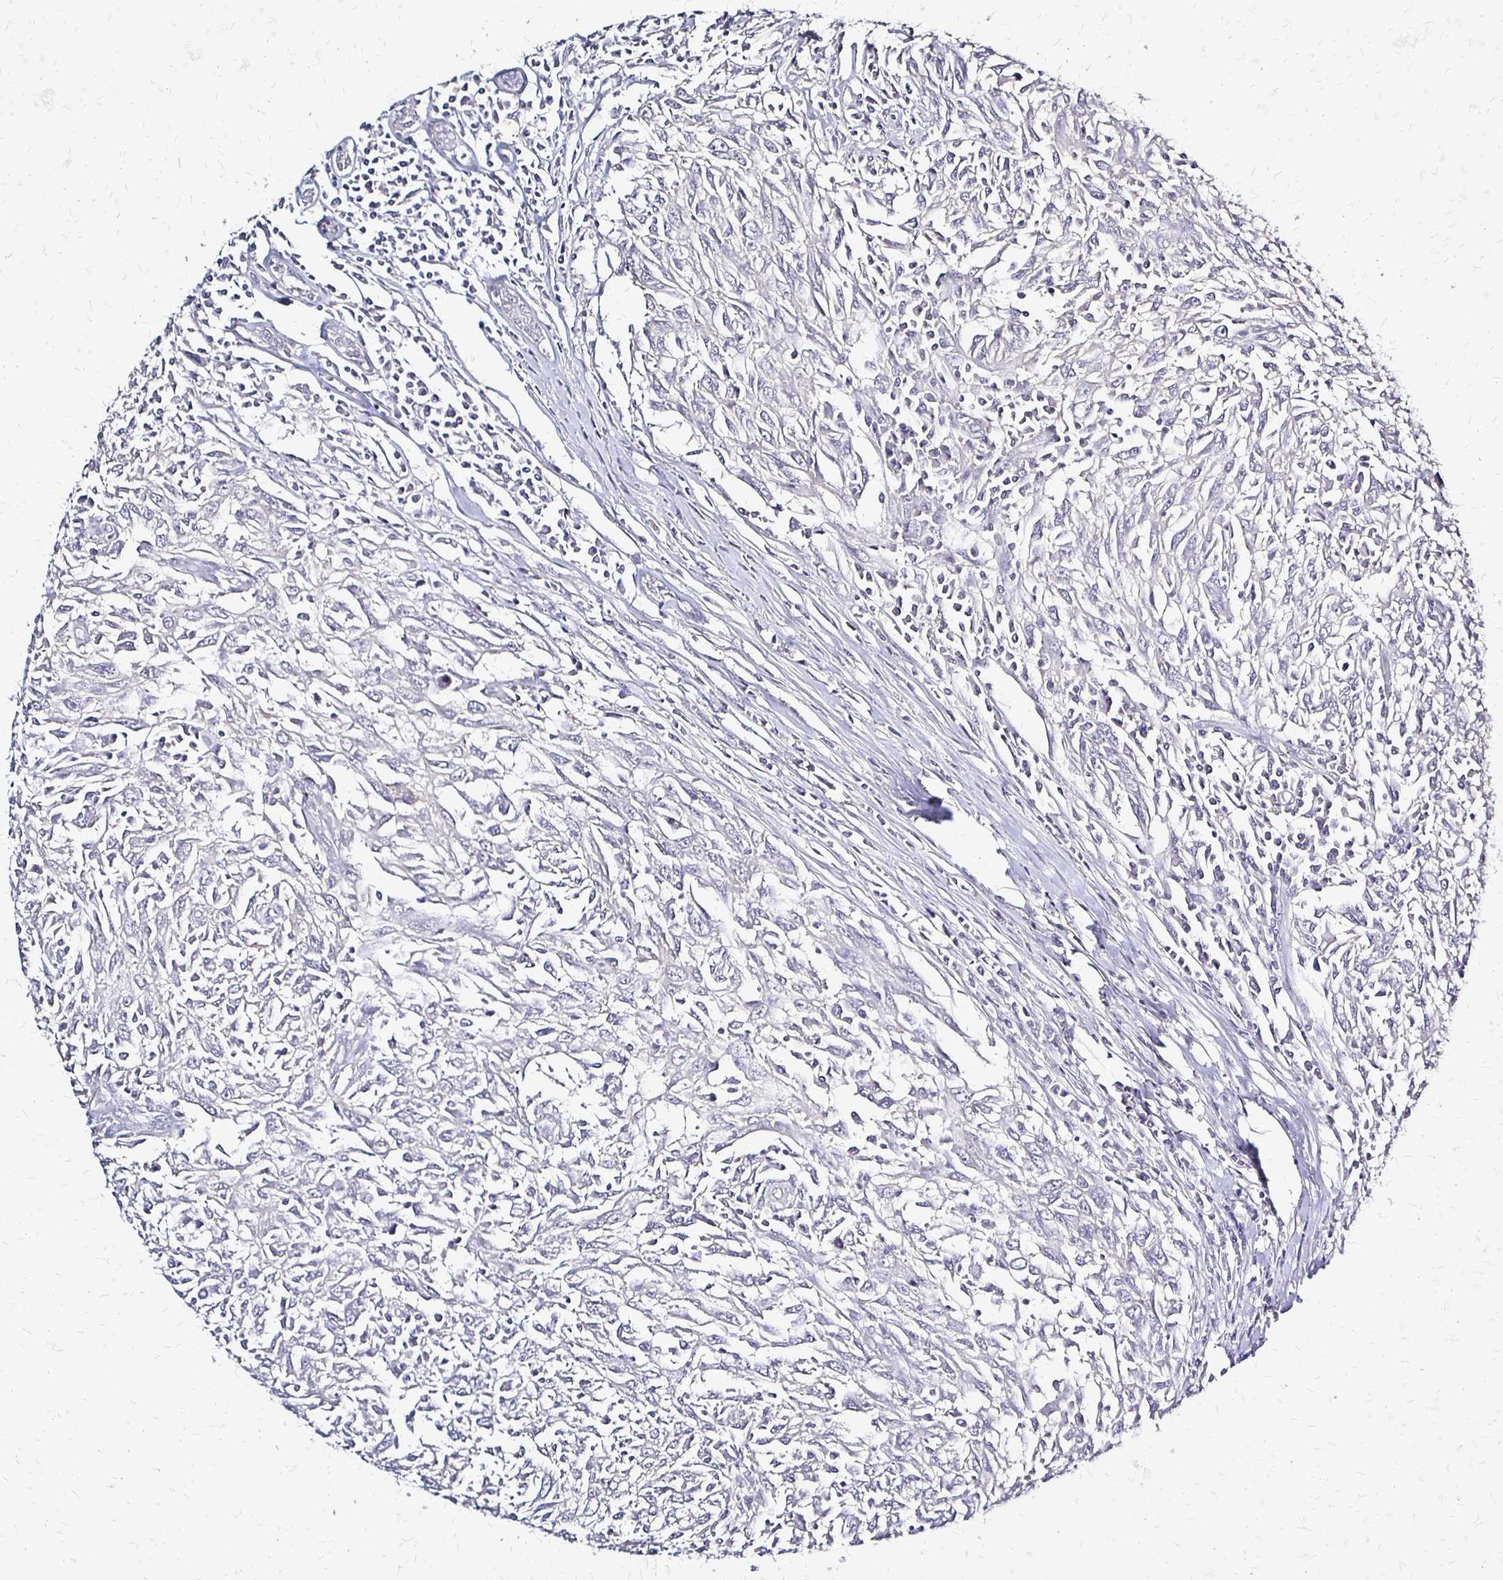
{"staining": {"intensity": "negative", "quantity": "none", "location": "none"}, "tissue": "breast cancer", "cell_type": "Tumor cells", "image_type": "cancer", "snomed": [{"axis": "morphology", "description": "Duct carcinoma"}, {"axis": "topography", "description": "Breast"}], "caption": "This is an immunohistochemistry (IHC) photomicrograph of infiltrating ductal carcinoma (breast). There is no expression in tumor cells.", "gene": "SLC9A9", "patient": {"sex": "female", "age": 50}}